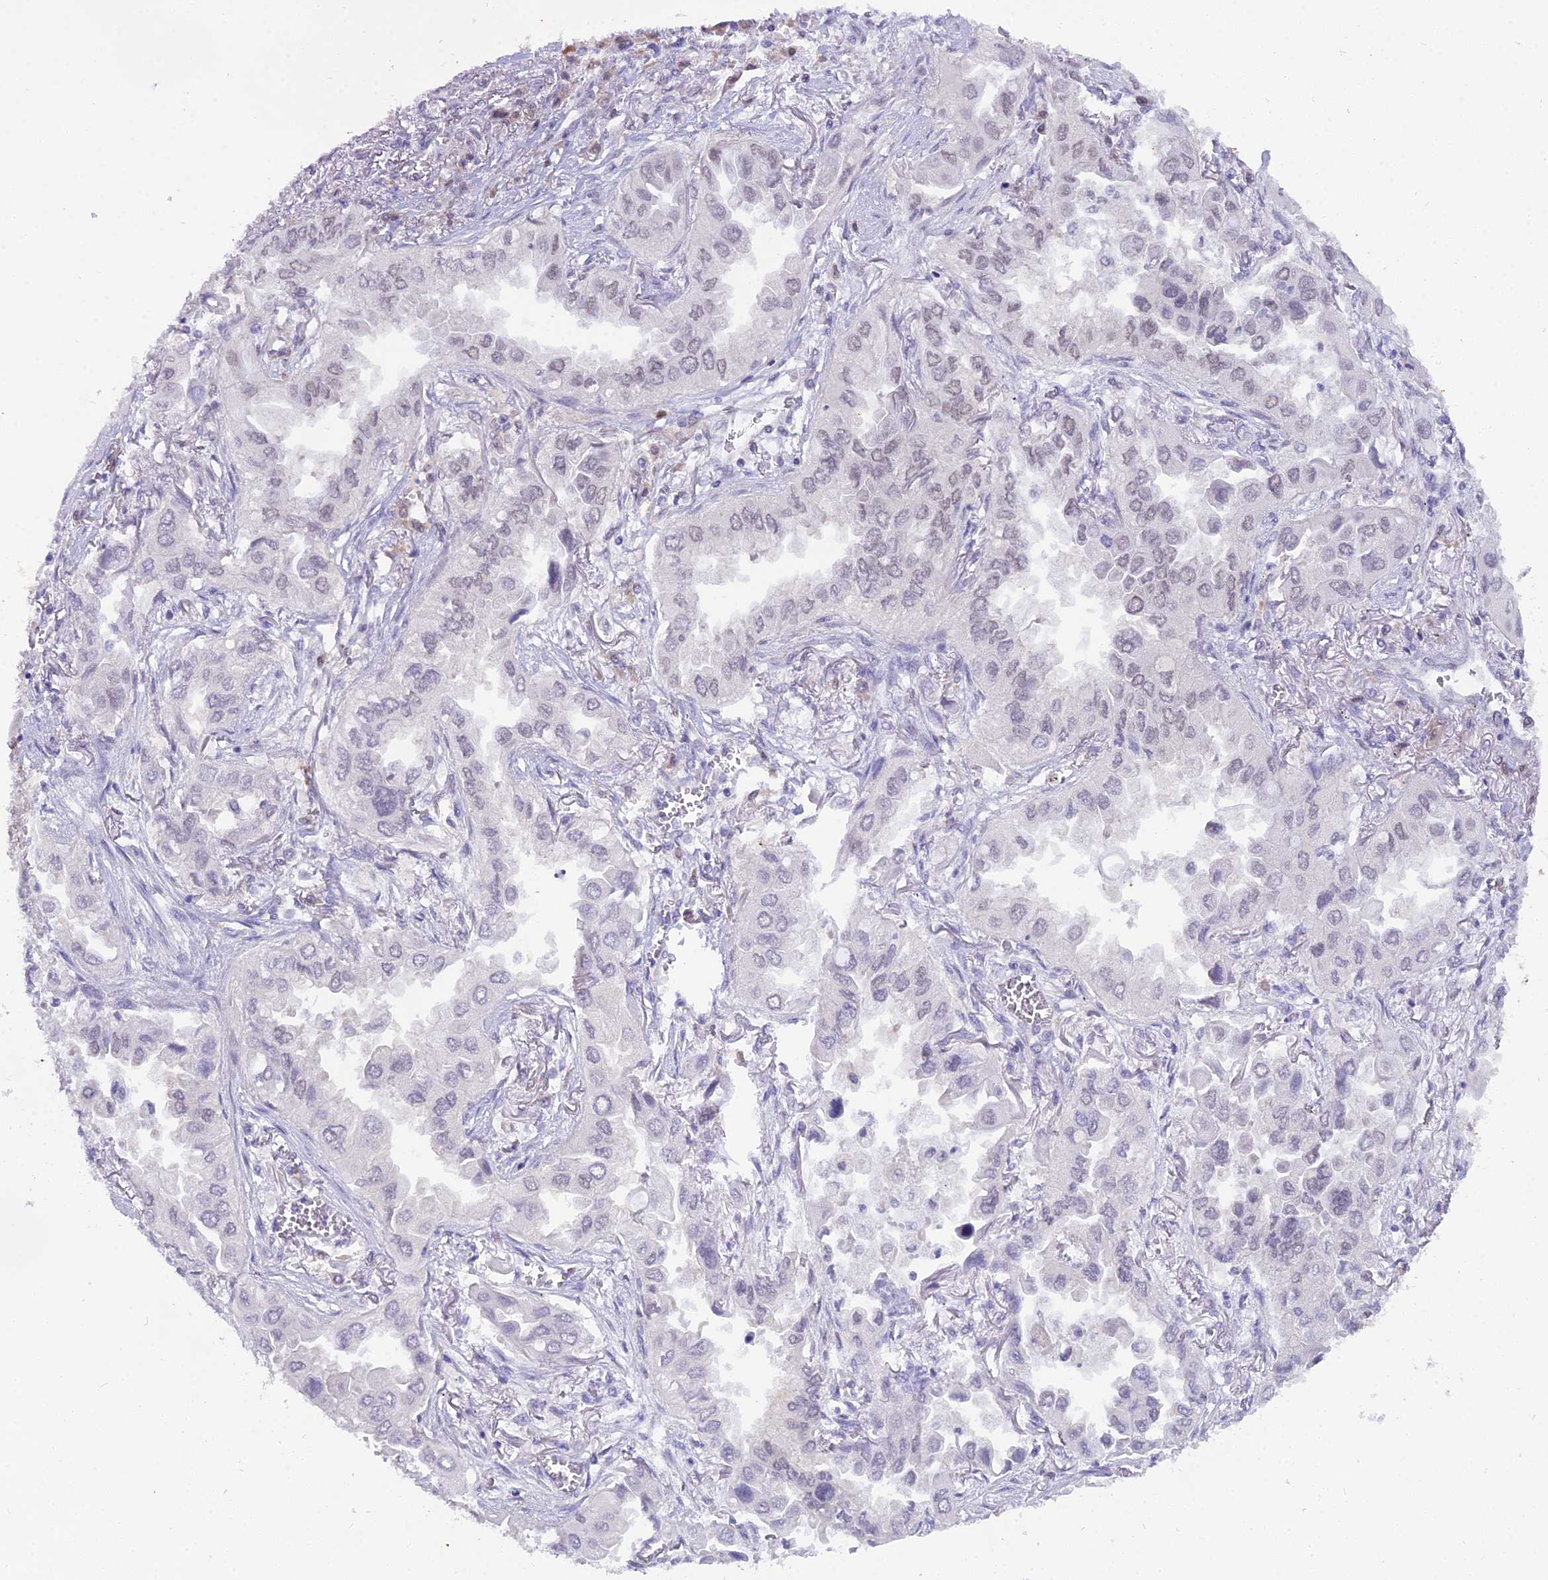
{"staining": {"intensity": "negative", "quantity": "none", "location": "none"}, "tissue": "lung cancer", "cell_type": "Tumor cells", "image_type": "cancer", "snomed": [{"axis": "morphology", "description": "Adenocarcinoma, NOS"}, {"axis": "topography", "description": "Lung"}], "caption": "Immunohistochemistry (IHC) of human lung cancer (adenocarcinoma) shows no expression in tumor cells. (Brightfield microscopy of DAB immunohistochemistry at high magnification).", "gene": "BLNK", "patient": {"sex": "female", "age": 76}}